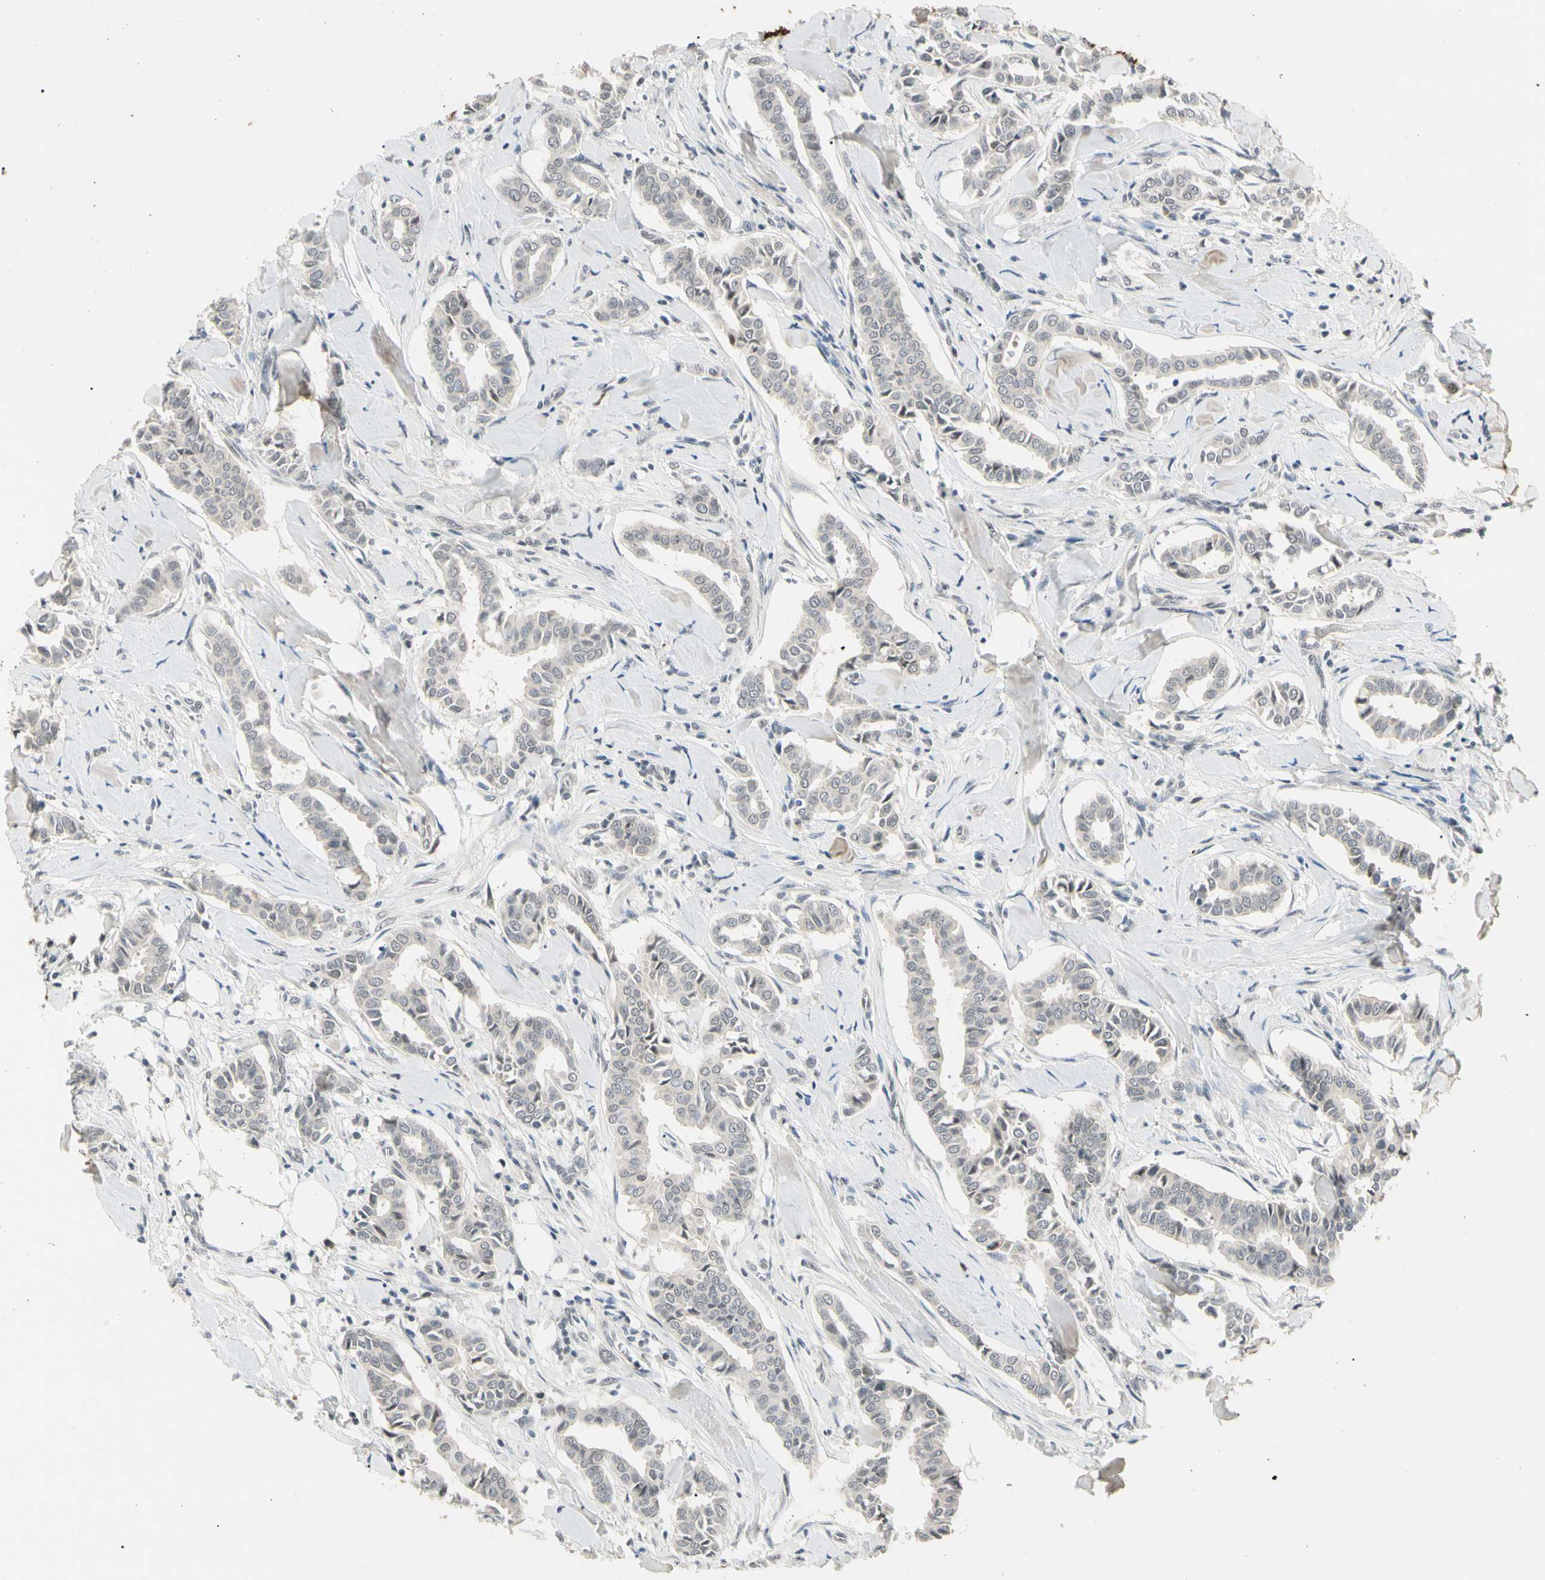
{"staining": {"intensity": "negative", "quantity": "none", "location": "none"}, "tissue": "head and neck cancer", "cell_type": "Tumor cells", "image_type": "cancer", "snomed": [{"axis": "morphology", "description": "Adenocarcinoma, NOS"}, {"axis": "topography", "description": "Salivary gland"}, {"axis": "topography", "description": "Head-Neck"}], "caption": "DAB immunohistochemical staining of human head and neck adenocarcinoma shows no significant expression in tumor cells. The staining was performed using DAB to visualize the protein expression in brown, while the nuclei were stained in blue with hematoxylin (Magnification: 20x).", "gene": "GREM1", "patient": {"sex": "female", "age": 59}}